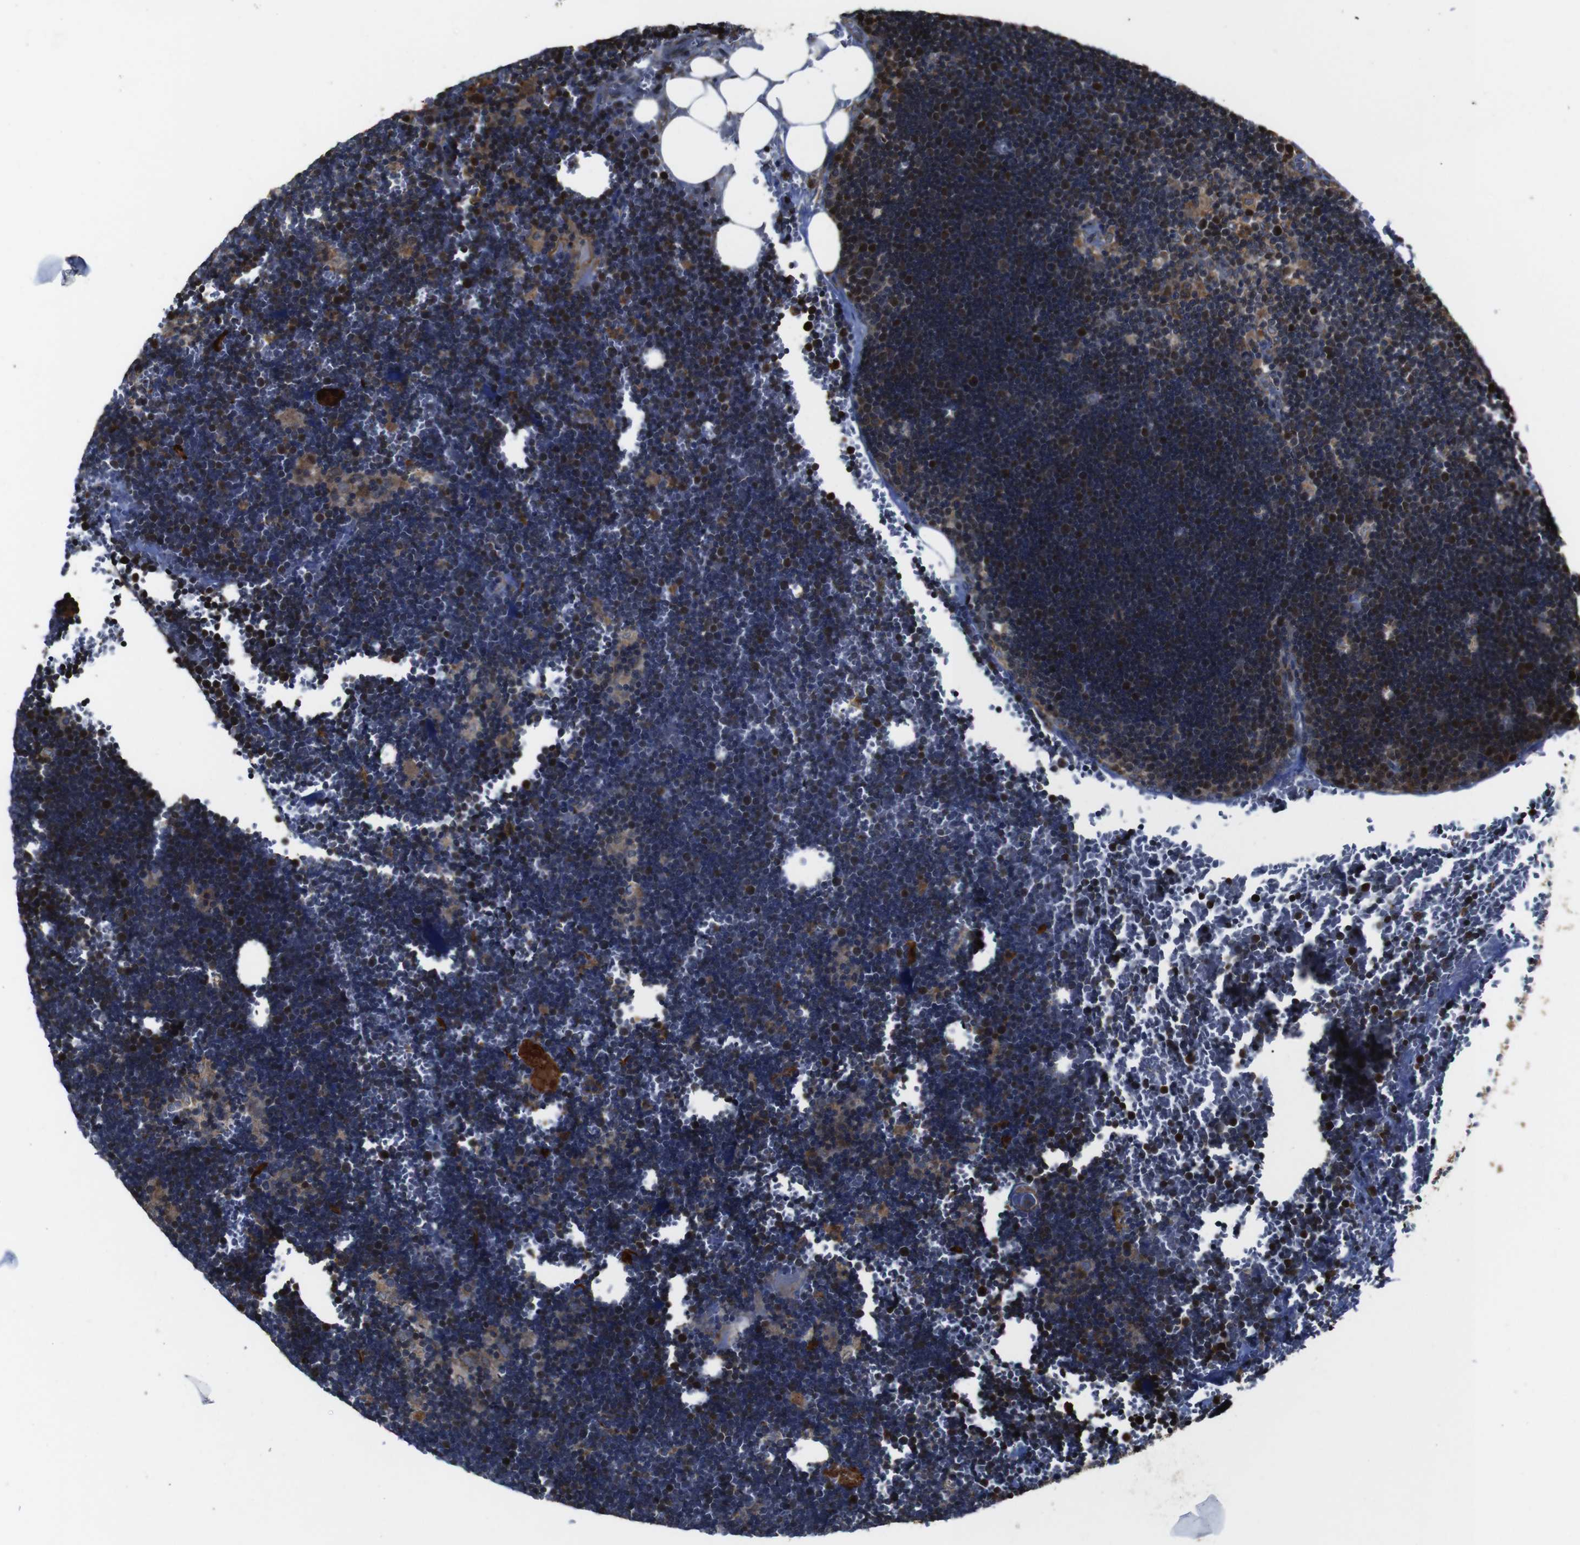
{"staining": {"intensity": "weak", "quantity": "25%-75%", "location": "nuclear"}, "tissue": "lymph node", "cell_type": "Germinal center cells", "image_type": "normal", "snomed": [{"axis": "morphology", "description": "Normal tissue, NOS"}, {"axis": "topography", "description": "Lymph node"}], "caption": "This micrograph demonstrates immunohistochemistry (IHC) staining of unremarkable lymph node, with low weak nuclear staining in approximately 25%-75% of germinal center cells.", "gene": "SNN", "patient": {"sex": "male", "age": 33}}